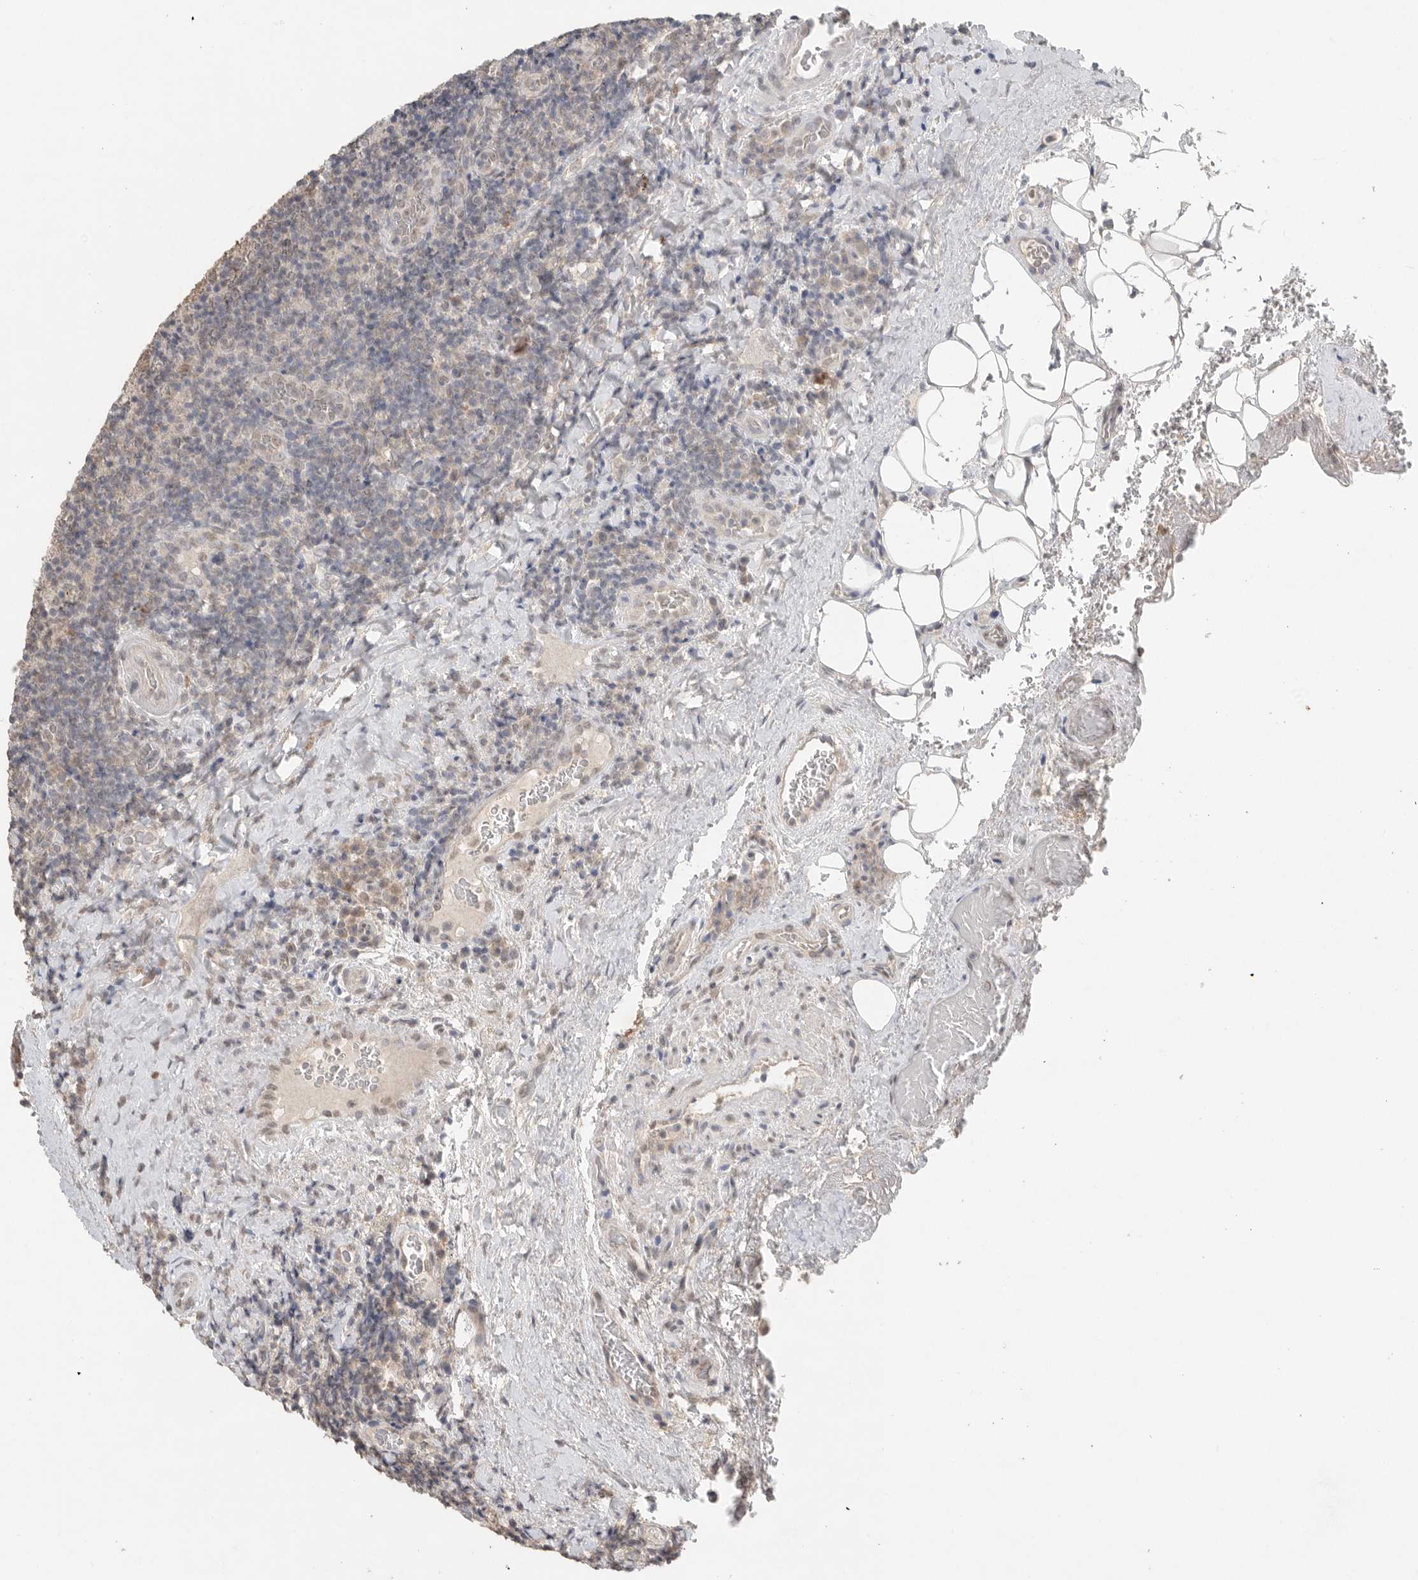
{"staining": {"intensity": "negative", "quantity": "none", "location": "none"}, "tissue": "lymphoma", "cell_type": "Tumor cells", "image_type": "cancer", "snomed": [{"axis": "morphology", "description": "Malignant lymphoma, non-Hodgkin's type, High grade"}, {"axis": "topography", "description": "Tonsil"}], "caption": "Protein analysis of lymphoma demonstrates no significant positivity in tumor cells.", "gene": "KLK5", "patient": {"sex": "female", "age": 36}}